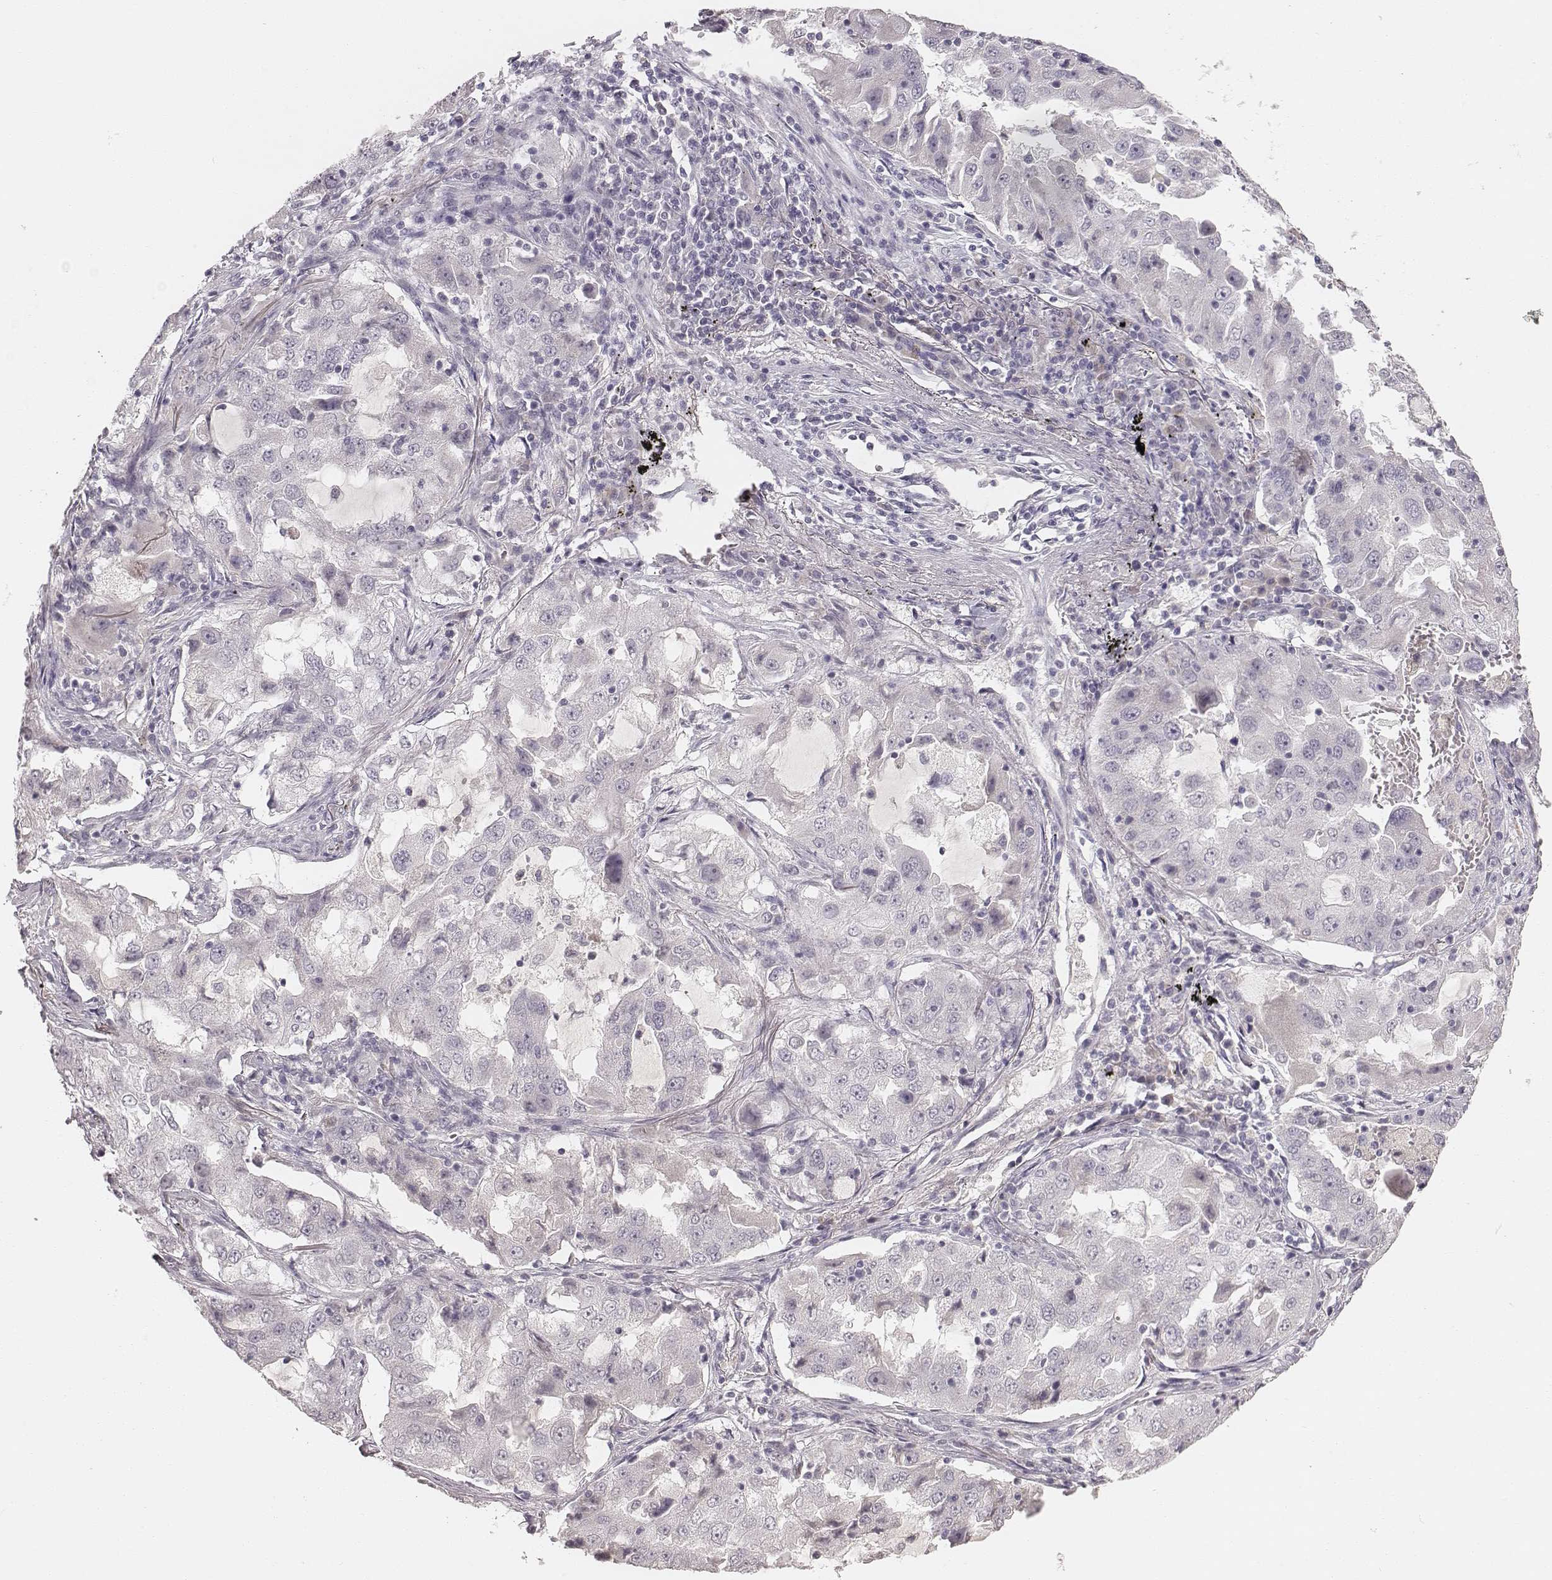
{"staining": {"intensity": "negative", "quantity": "none", "location": "none"}, "tissue": "lung cancer", "cell_type": "Tumor cells", "image_type": "cancer", "snomed": [{"axis": "morphology", "description": "Adenocarcinoma, NOS"}, {"axis": "topography", "description": "Lung"}], "caption": "This micrograph is of adenocarcinoma (lung) stained with immunohistochemistry to label a protein in brown with the nuclei are counter-stained blue. There is no positivity in tumor cells.", "gene": "LY6K", "patient": {"sex": "female", "age": 61}}